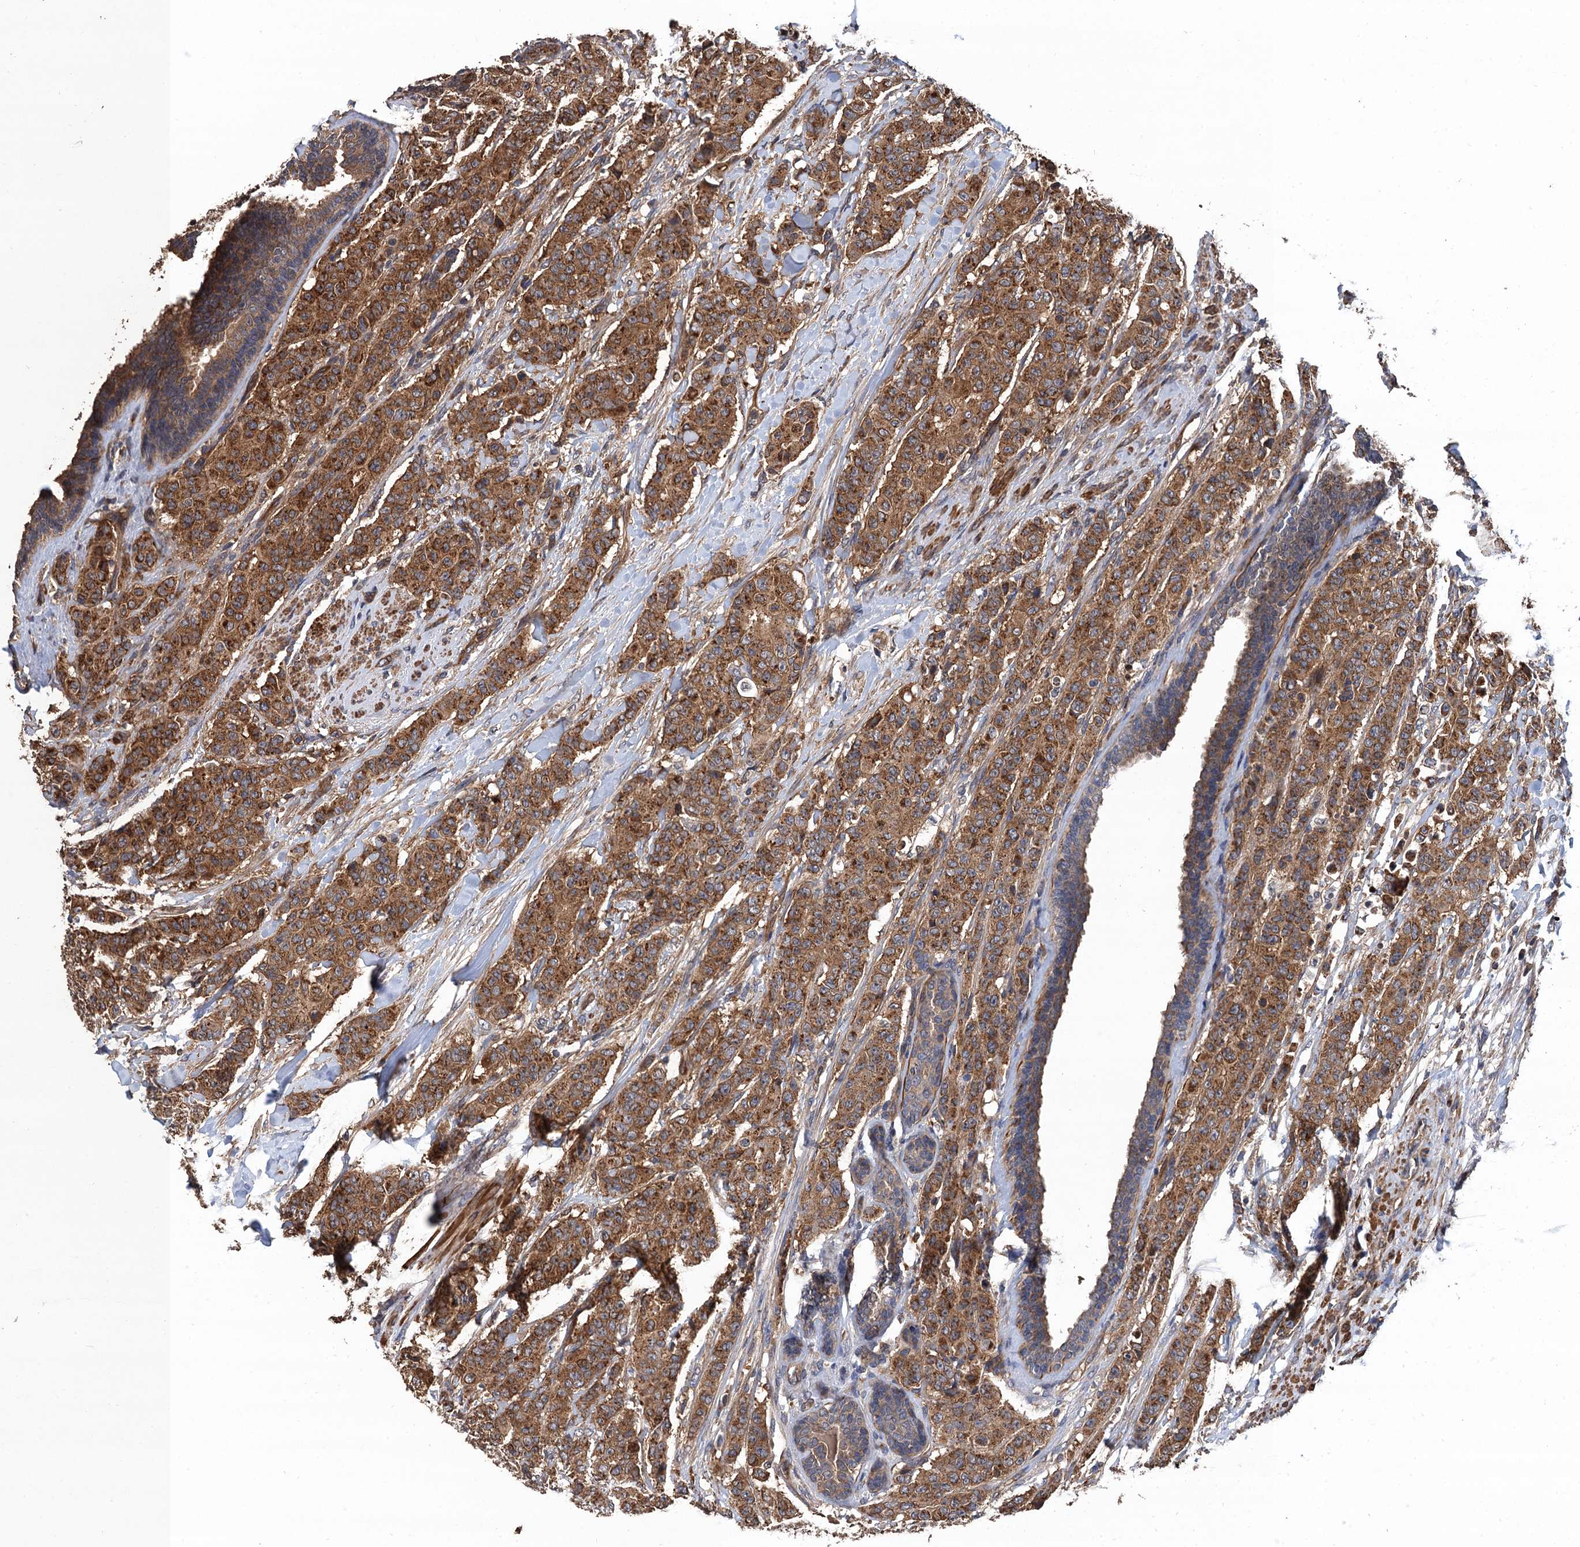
{"staining": {"intensity": "moderate", "quantity": ">75%", "location": "cytoplasmic/membranous"}, "tissue": "breast cancer", "cell_type": "Tumor cells", "image_type": "cancer", "snomed": [{"axis": "morphology", "description": "Duct carcinoma"}, {"axis": "topography", "description": "Breast"}], "caption": "Immunohistochemical staining of human breast cancer (infiltrating ductal carcinoma) reveals medium levels of moderate cytoplasmic/membranous protein positivity in about >75% of tumor cells.", "gene": "PPP4R1", "patient": {"sex": "female", "age": 40}}